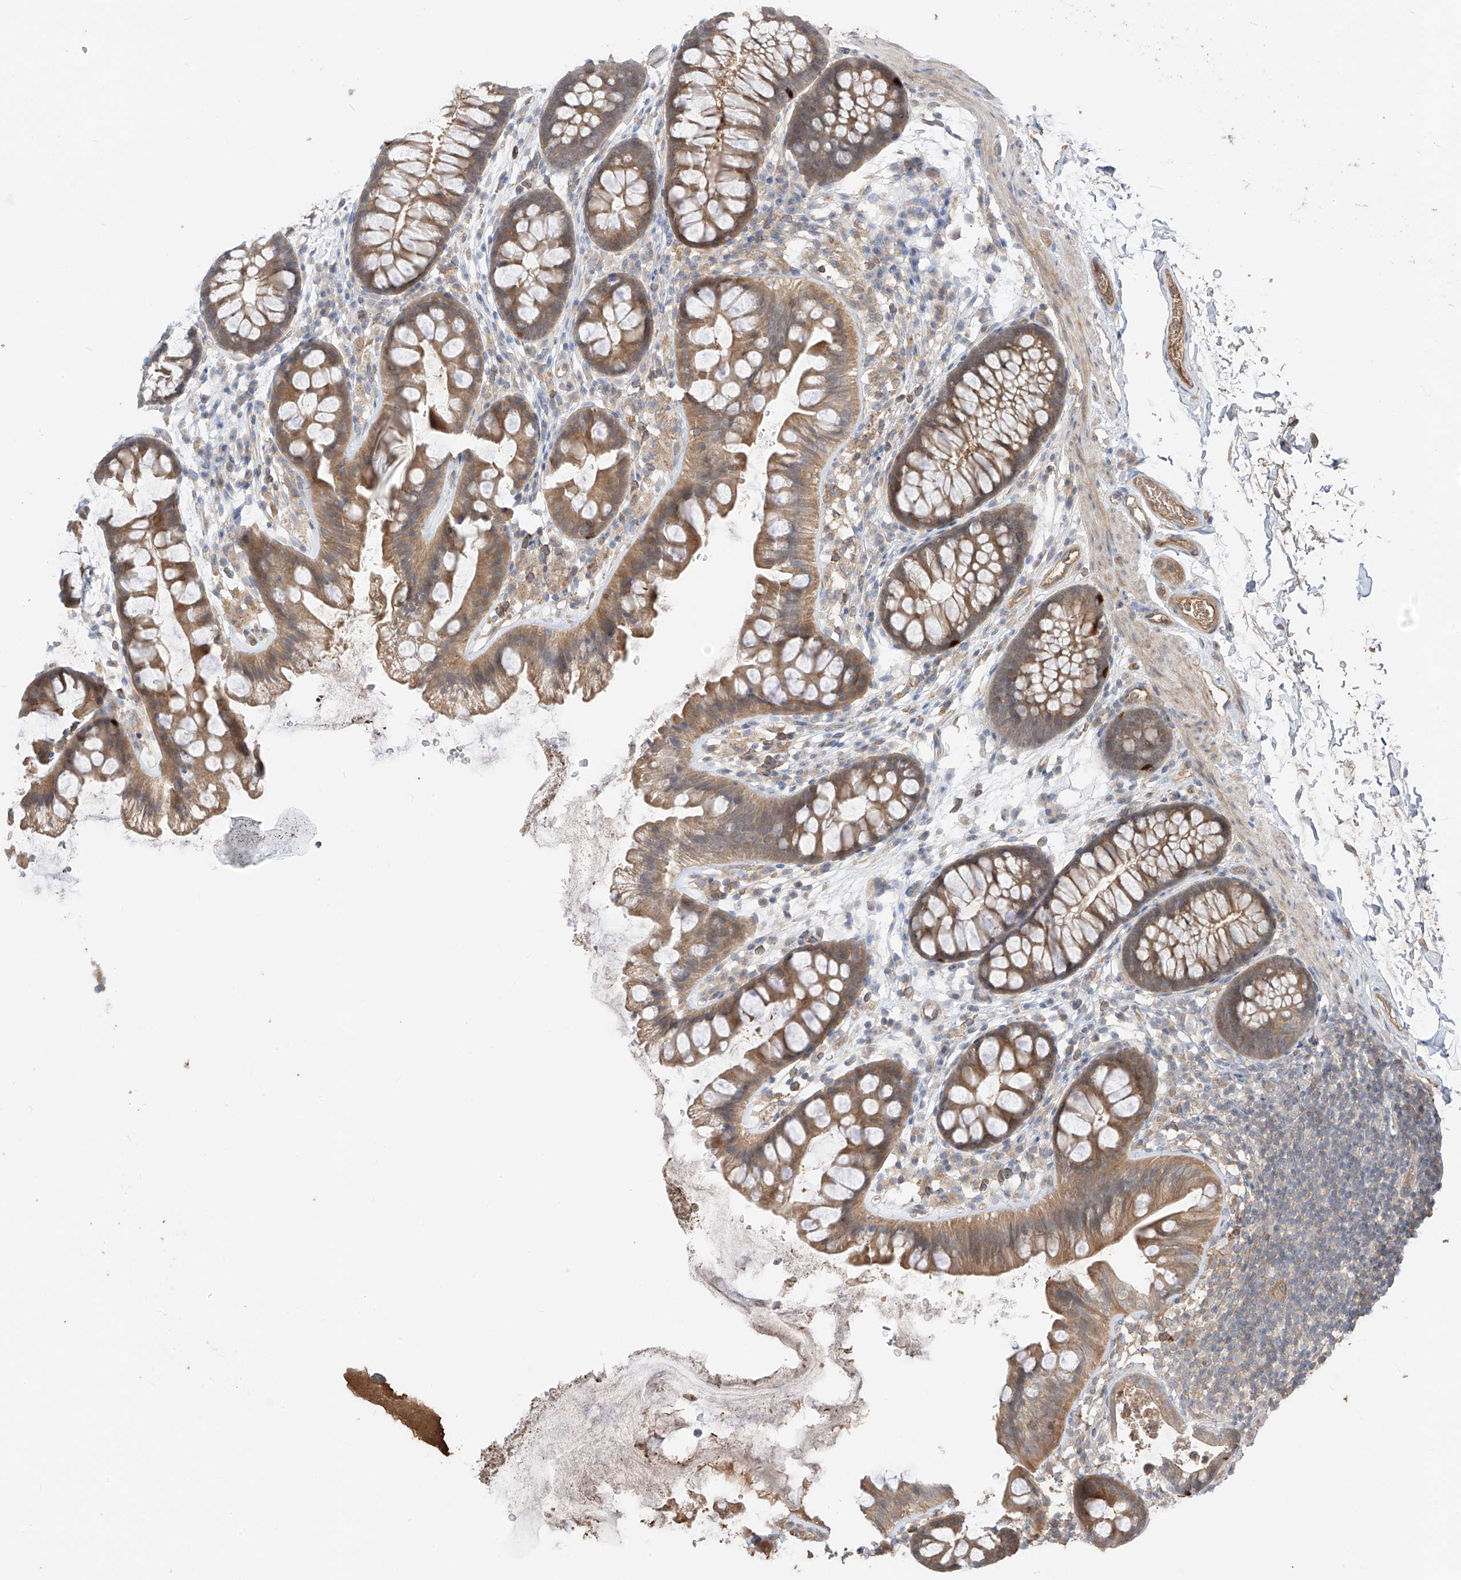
{"staining": {"intensity": "moderate", "quantity": ">75%", "location": "cytoplasmic/membranous"}, "tissue": "colon", "cell_type": "Endothelial cells", "image_type": "normal", "snomed": [{"axis": "morphology", "description": "Normal tissue, NOS"}, {"axis": "topography", "description": "Colon"}], "caption": "An IHC histopathology image of normal tissue is shown. Protein staining in brown shows moderate cytoplasmic/membranous positivity in colon within endothelial cells.", "gene": "CACNA2D4", "patient": {"sex": "female", "age": 62}}